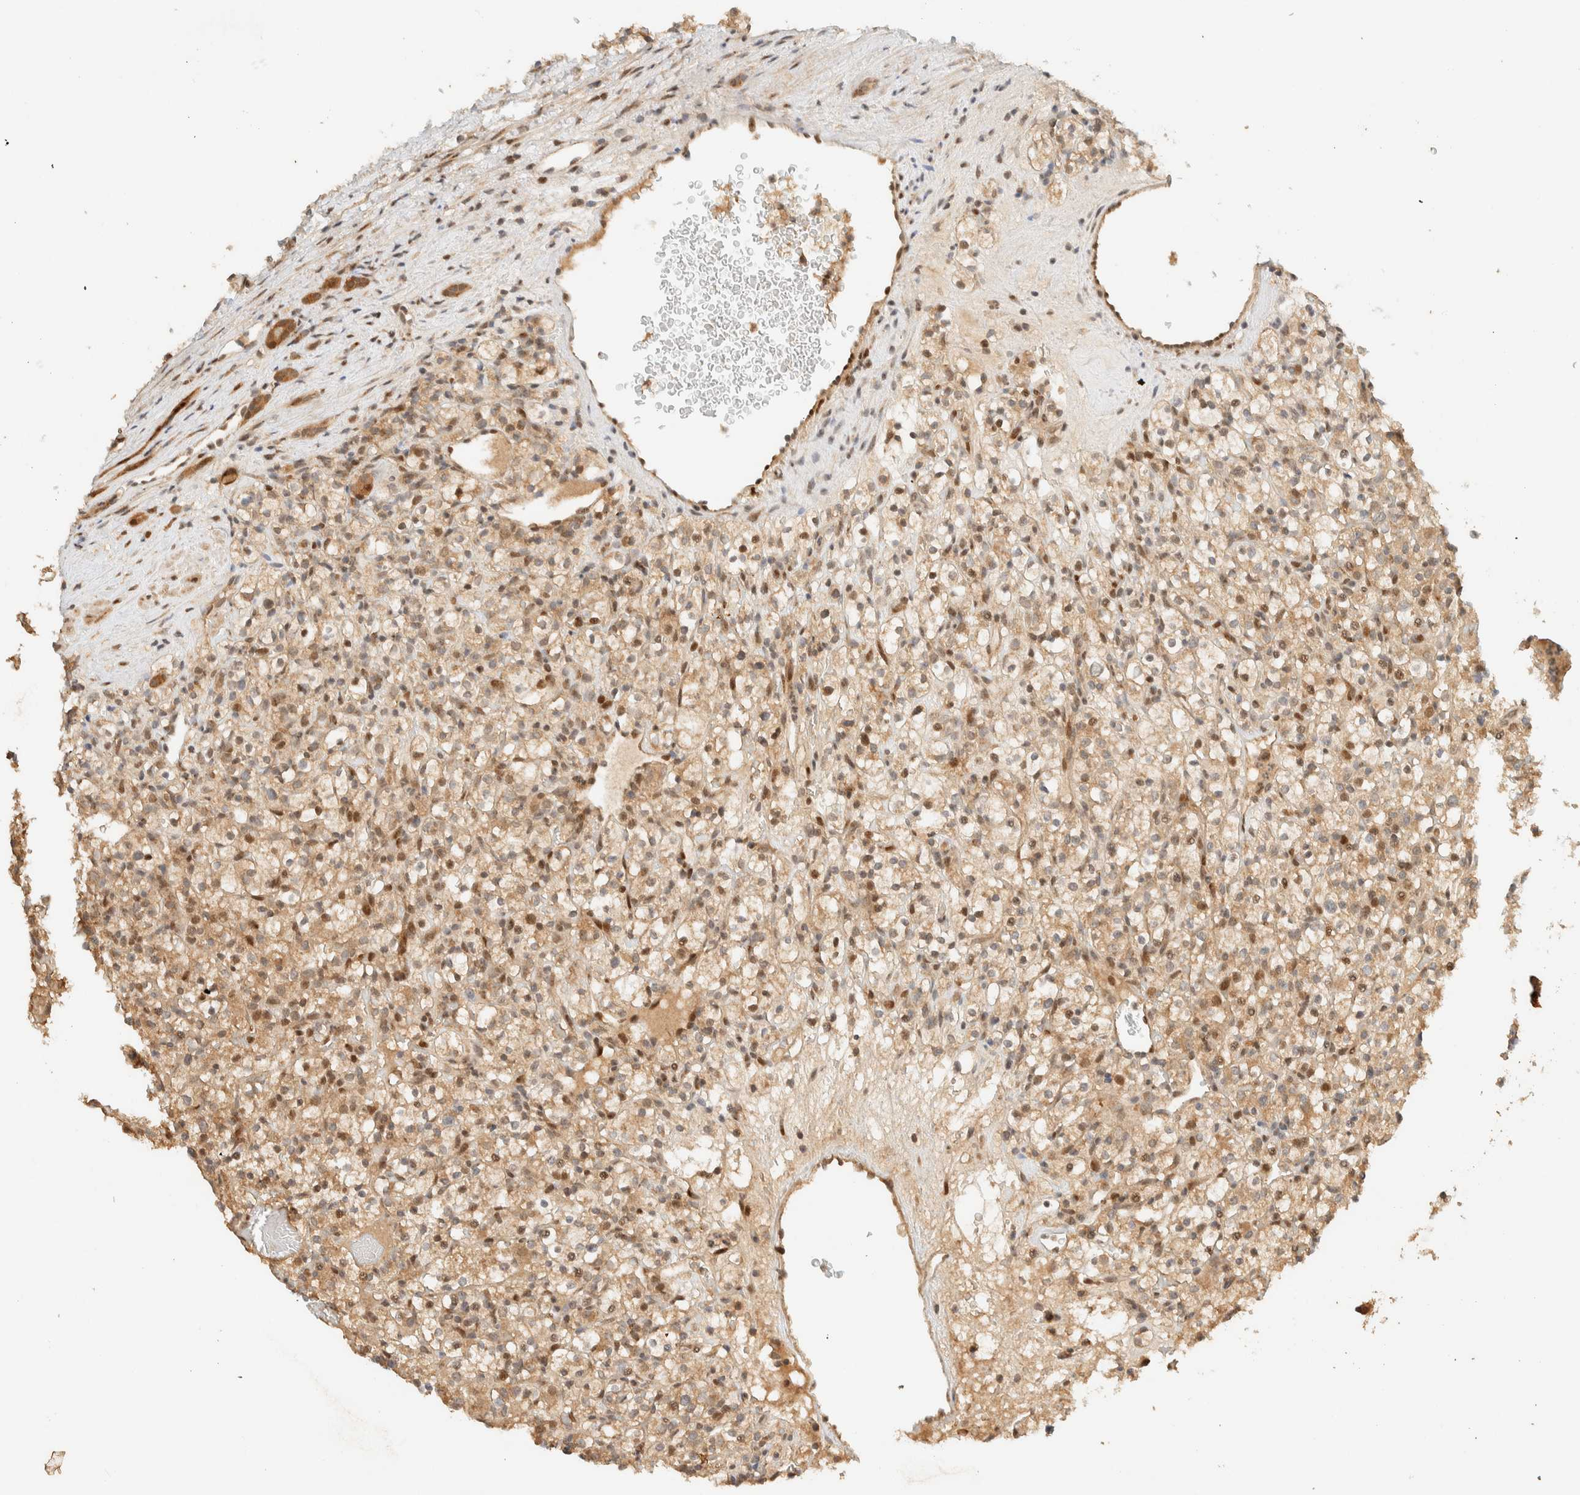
{"staining": {"intensity": "weak", "quantity": ">75%", "location": "cytoplasmic/membranous"}, "tissue": "renal cancer", "cell_type": "Tumor cells", "image_type": "cancer", "snomed": [{"axis": "morphology", "description": "Normal tissue, NOS"}, {"axis": "morphology", "description": "Adenocarcinoma, NOS"}, {"axis": "topography", "description": "Kidney"}], "caption": "Renal cancer (adenocarcinoma) stained with immunohistochemistry (IHC) displays weak cytoplasmic/membranous expression in approximately >75% of tumor cells.", "gene": "ZBTB34", "patient": {"sex": "female", "age": 72}}